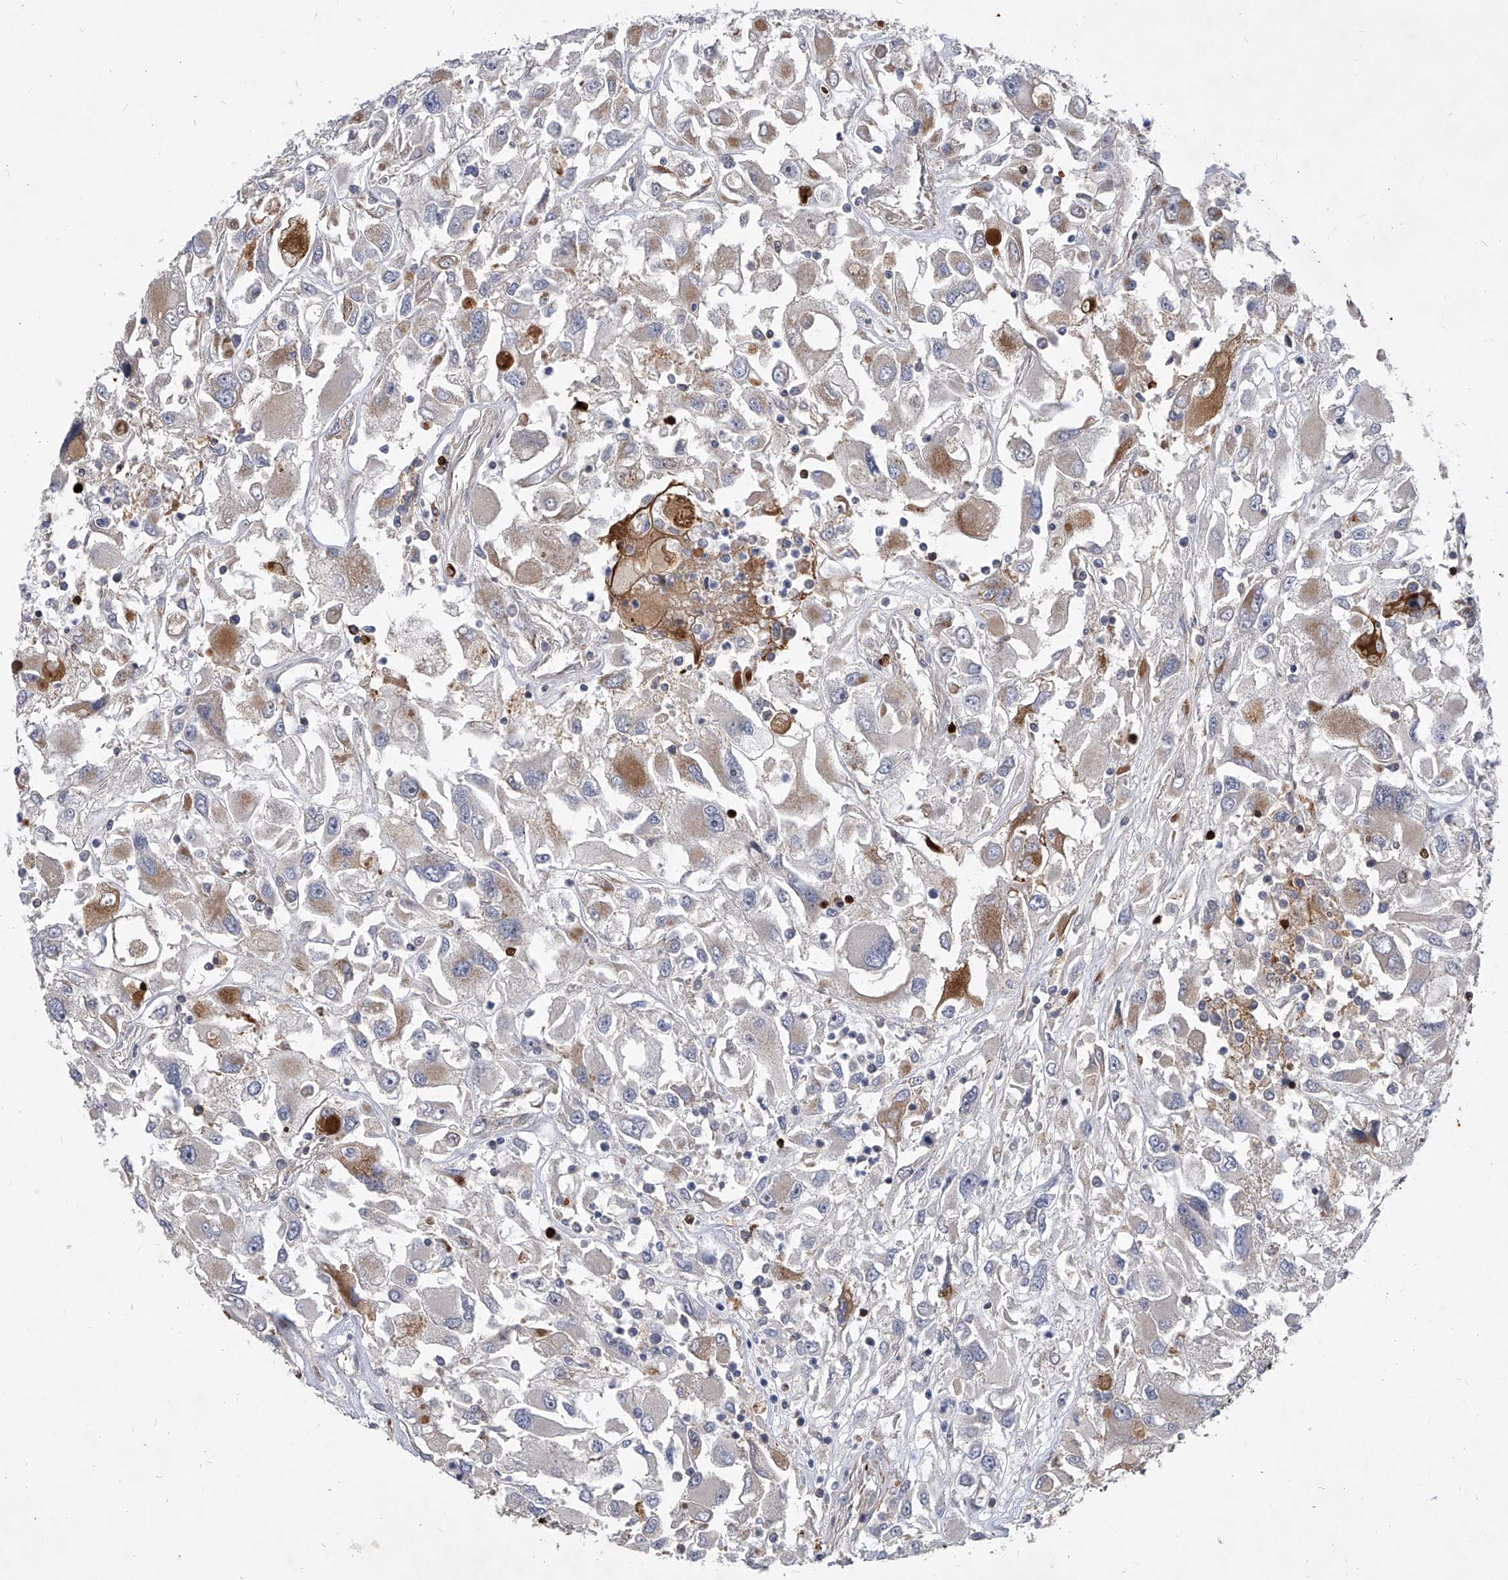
{"staining": {"intensity": "moderate", "quantity": "<25%", "location": "cytoplasmic/membranous"}, "tissue": "renal cancer", "cell_type": "Tumor cells", "image_type": "cancer", "snomed": [{"axis": "morphology", "description": "Adenocarcinoma, NOS"}, {"axis": "topography", "description": "Kidney"}], "caption": "Immunohistochemistry (IHC) staining of adenocarcinoma (renal), which demonstrates low levels of moderate cytoplasmic/membranous staining in approximately <25% of tumor cells indicating moderate cytoplasmic/membranous protein staining. The staining was performed using DAB (brown) for protein detection and nuclei were counterstained in hematoxylin (blue).", "gene": "MINDY4", "patient": {"sex": "female", "age": 52}}